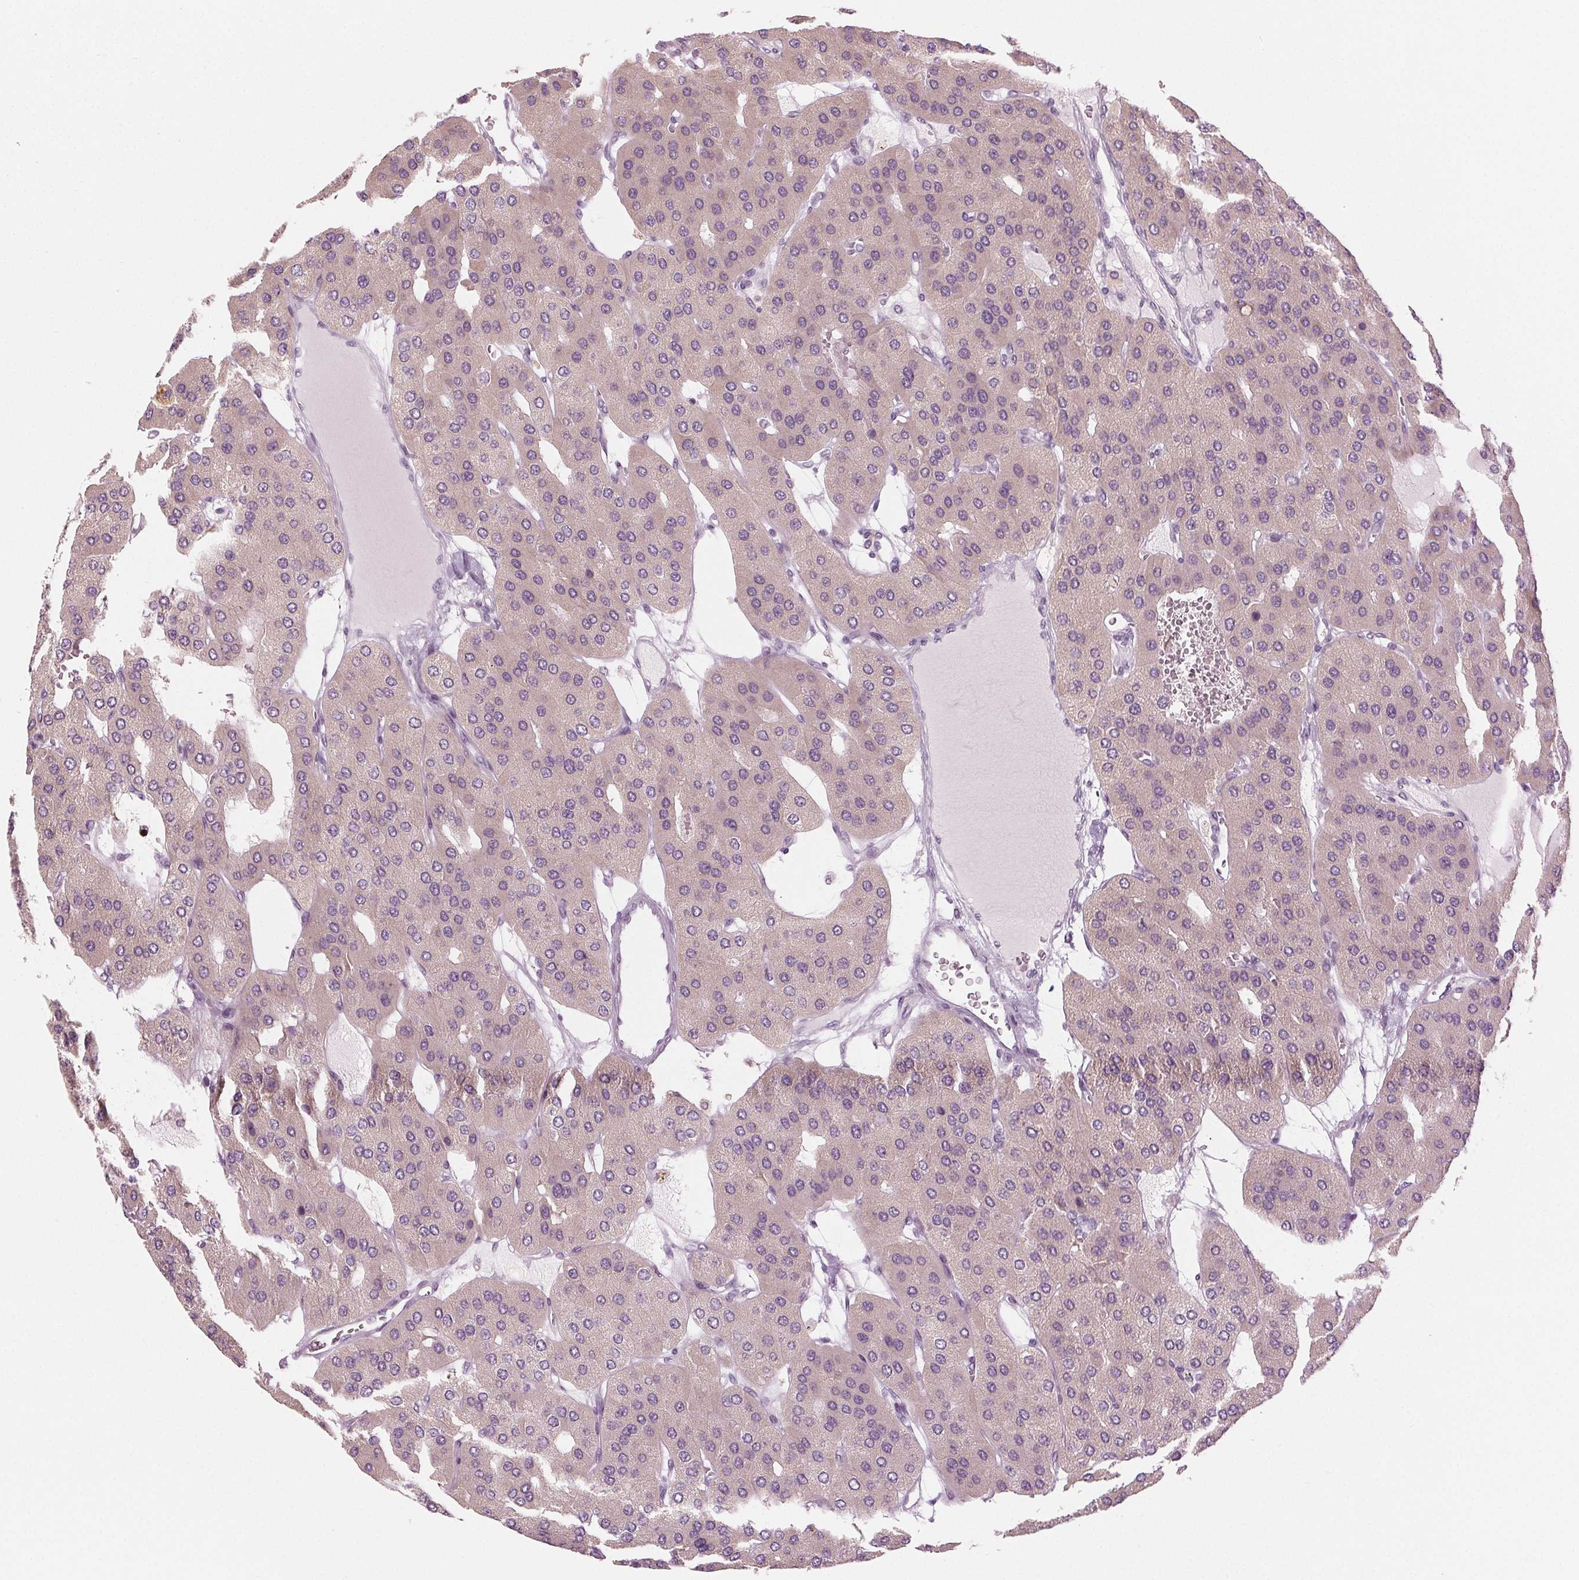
{"staining": {"intensity": "negative", "quantity": "none", "location": "none"}, "tissue": "parathyroid gland", "cell_type": "Glandular cells", "image_type": "normal", "snomed": [{"axis": "morphology", "description": "Normal tissue, NOS"}, {"axis": "morphology", "description": "Adenoma, NOS"}, {"axis": "topography", "description": "Parathyroid gland"}], "caption": "This is a image of immunohistochemistry staining of normal parathyroid gland, which shows no expression in glandular cells. (DAB immunohistochemistry (IHC) with hematoxylin counter stain).", "gene": "PRAP1", "patient": {"sex": "female", "age": 86}}